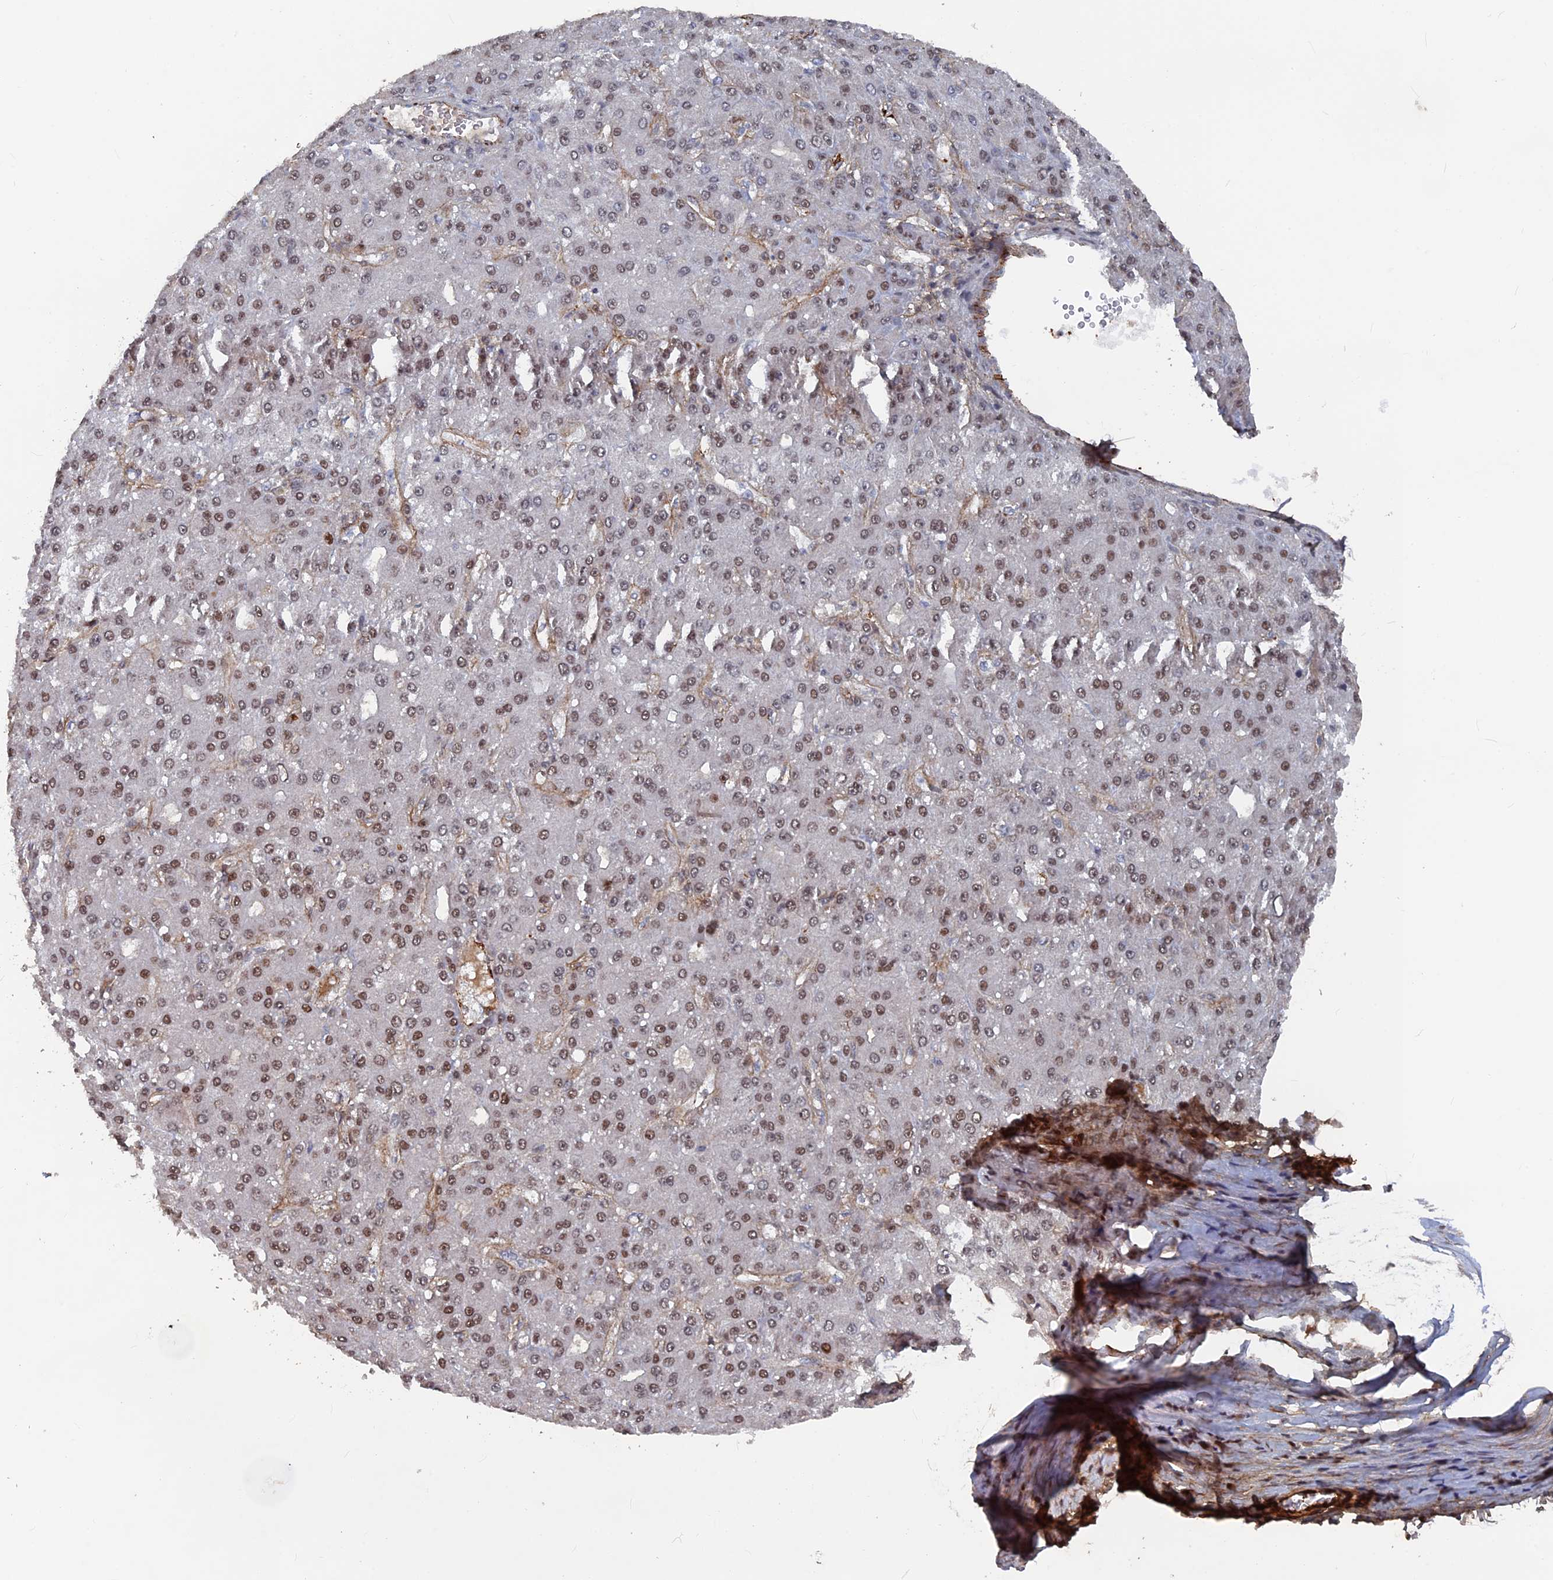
{"staining": {"intensity": "moderate", "quantity": ">75%", "location": "nuclear"}, "tissue": "liver cancer", "cell_type": "Tumor cells", "image_type": "cancer", "snomed": [{"axis": "morphology", "description": "Carcinoma, Hepatocellular, NOS"}, {"axis": "topography", "description": "Liver"}], "caption": "High-magnification brightfield microscopy of hepatocellular carcinoma (liver) stained with DAB (brown) and counterstained with hematoxylin (blue). tumor cells exhibit moderate nuclear expression is seen in about>75% of cells. (DAB (3,3'-diaminobenzidine) = brown stain, brightfield microscopy at high magnification).", "gene": "SH3D21", "patient": {"sex": "male", "age": 67}}